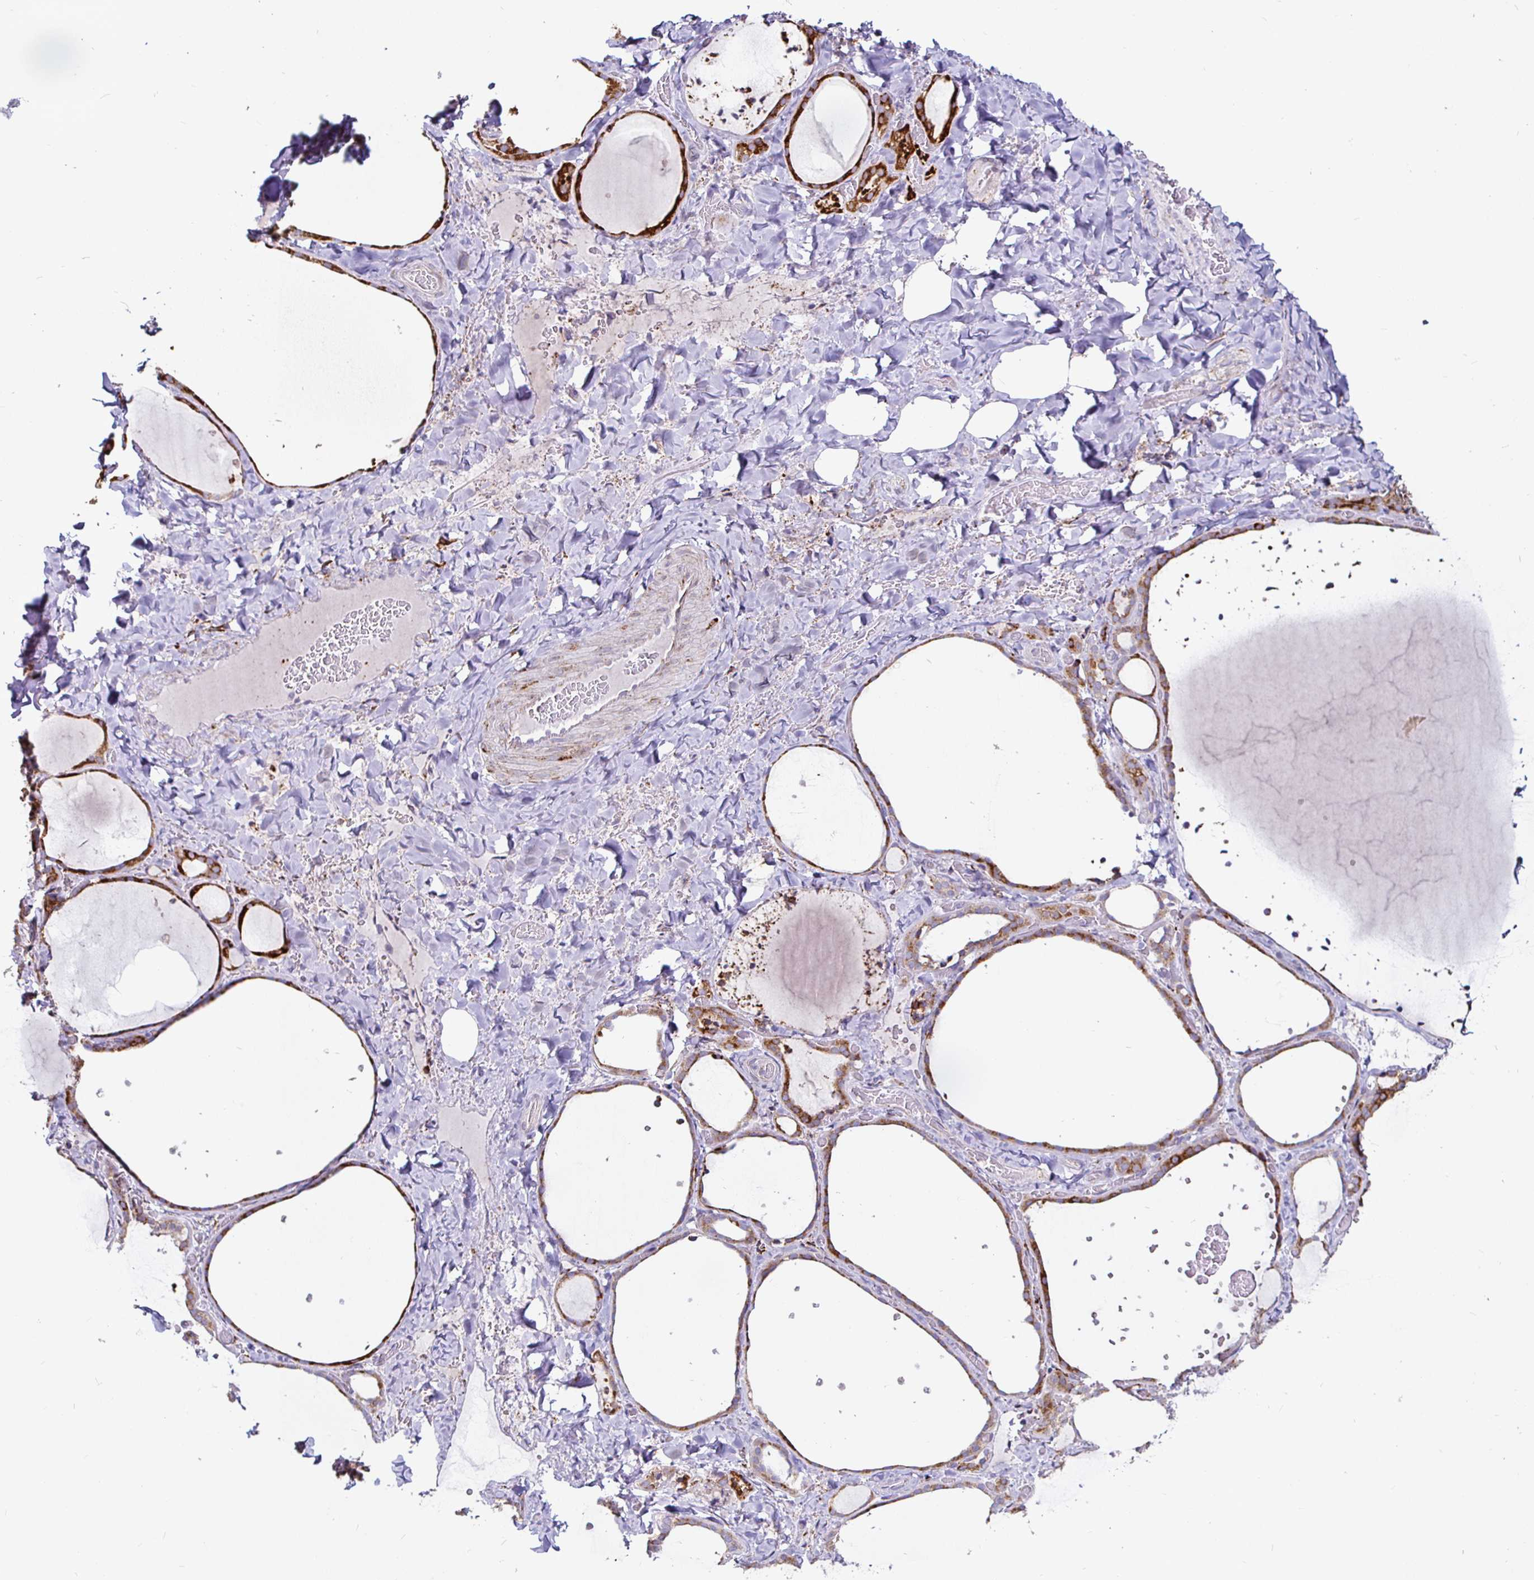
{"staining": {"intensity": "strong", "quantity": "25%-75%", "location": "cytoplasmic/membranous"}, "tissue": "thyroid gland", "cell_type": "Glandular cells", "image_type": "normal", "snomed": [{"axis": "morphology", "description": "Normal tissue, NOS"}, {"axis": "topography", "description": "Thyroid gland"}], "caption": "Immunohistochemical staining of normal human thyroid gland reveals 25%-75% levels of strong cytoplasmic/membranous protein positivity in approximately 25%-75% of glandular cells.", "gene": "P4HA2", "patient": {"sex": "female", "age": 36}}